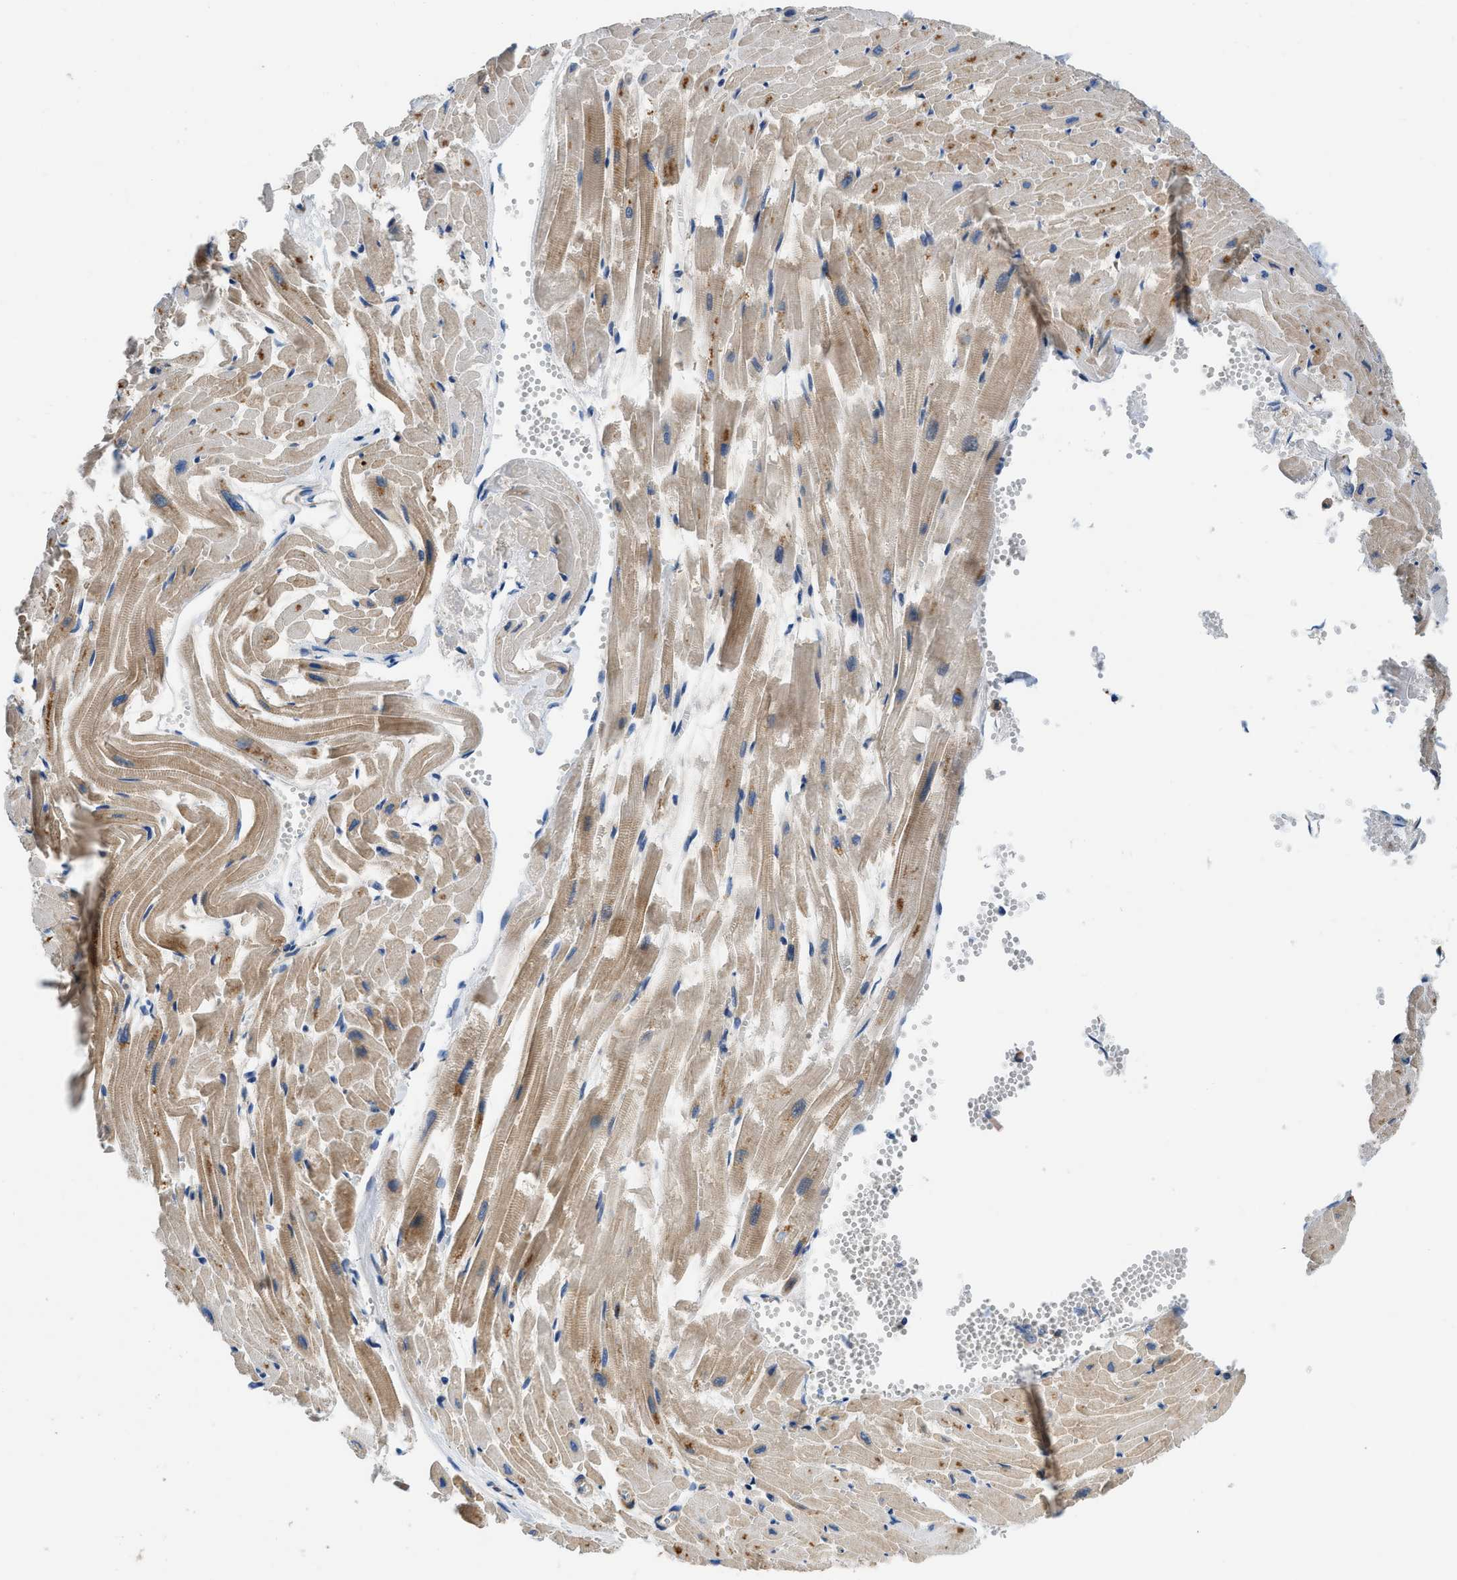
{"staining": {"intensity": "moderate", "quantity": ">75%", "location": "cytoplasmic/membranous"}, "tissue": "heart muscle", "cell_type": "Cardiomyocytes", "image_type": "normal", "snomed": [{"axis": "morphology", "description": "Normal tissue, NOS"}, {"axis": "topography", "description": "Heart"}], "caption": "A medium amount of moderate cytoplasmic/membranous positivity is appreciated in about >75% of cardiomyocytes in normal heart muscle.", "gene": "GPR31", "patient": {"sex": "female", "age": 19}}